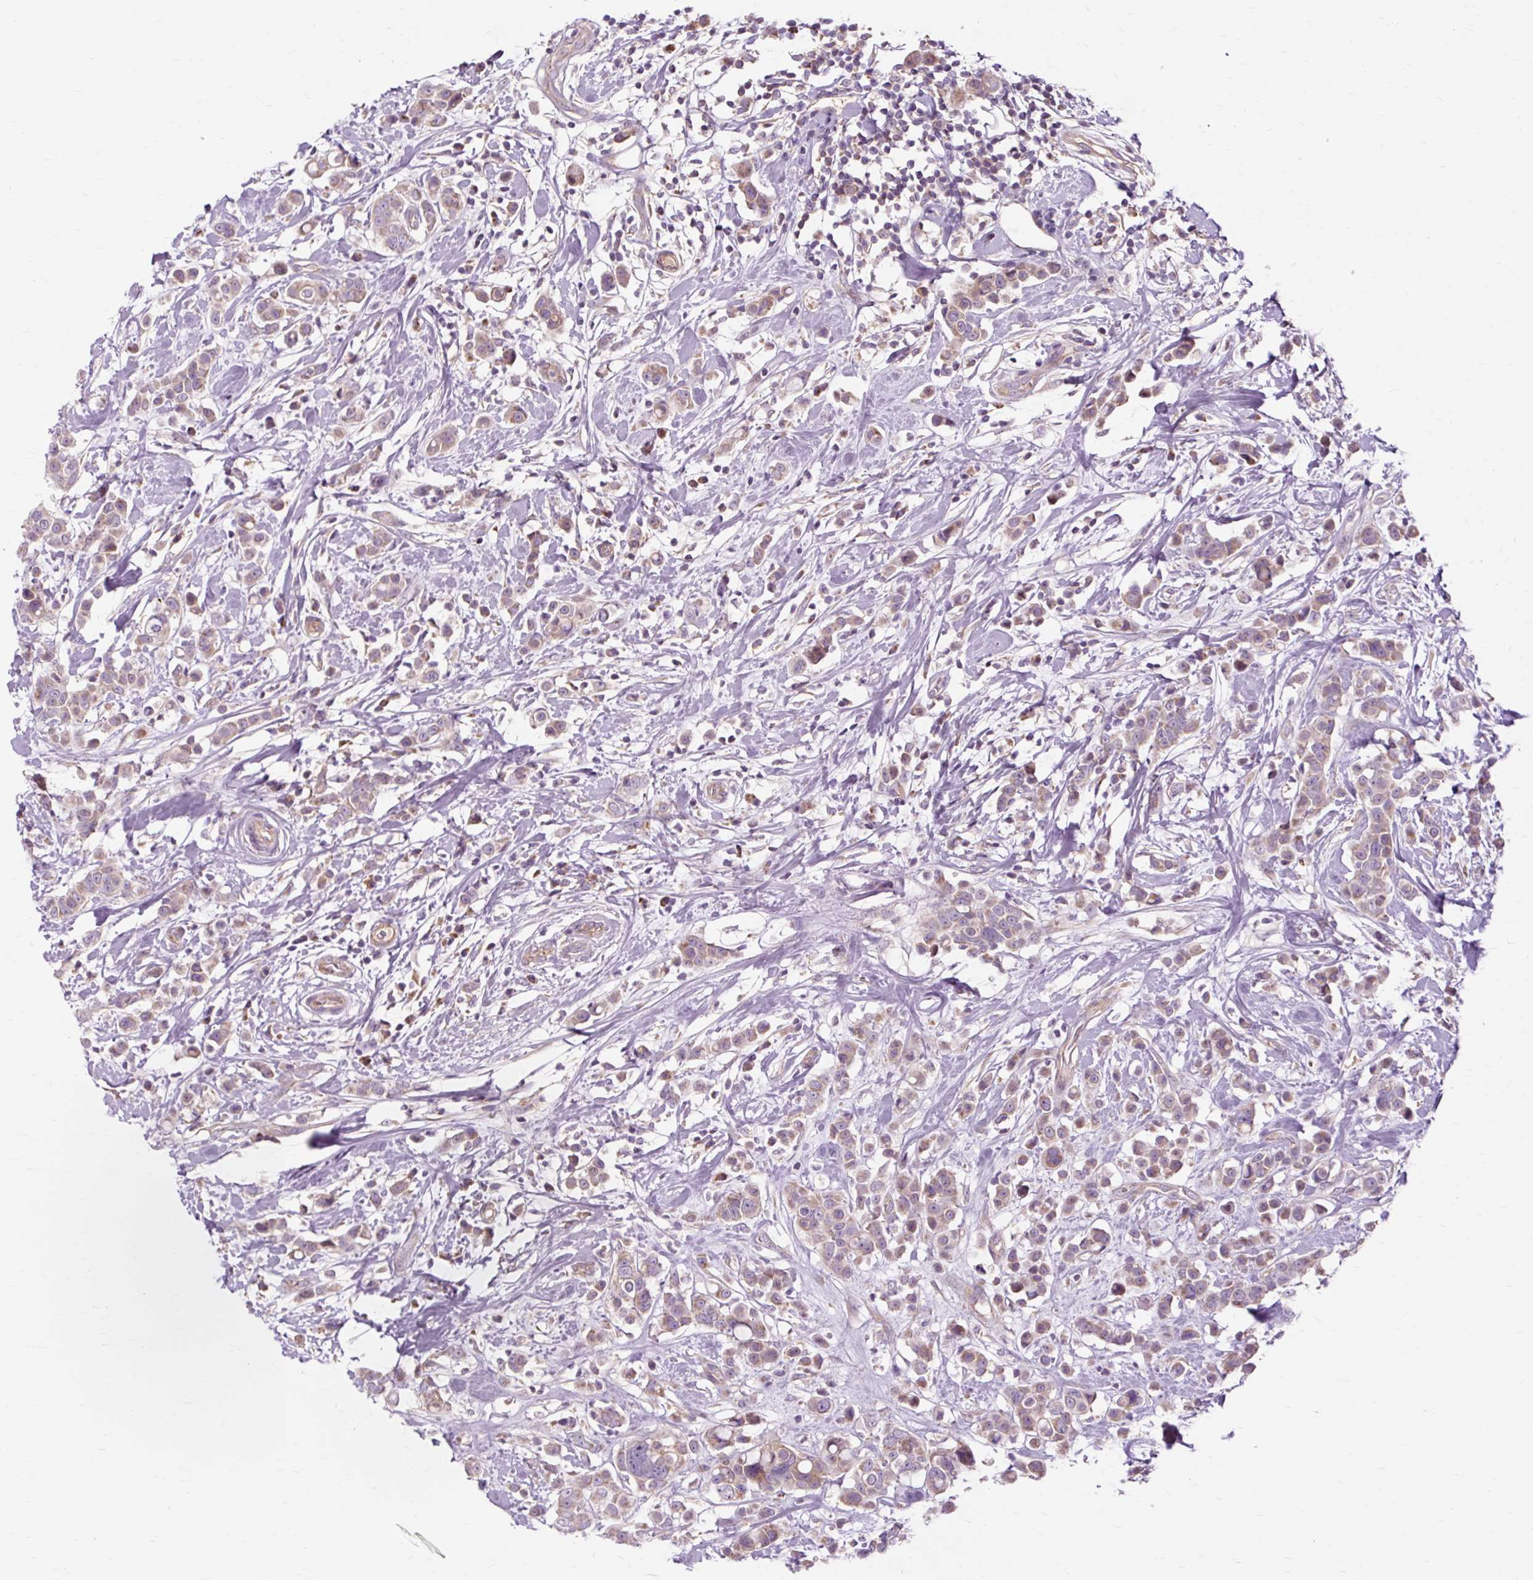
{"staining": {"intensity": "weak", "quantity": ">75%", "location": "cytoplasmic/membranous"}, "tissue": "breast cancer", "cell_type": "Tumor cells", "image_type": "cancer", "snomed": [{"axis": "morphology", "description": "Duct carcinoma"}, {"axis": "topography", "description": "Breast"}], "caption": "The histopathology image shows immunohistochemical staining of intraductal carcinoma (breast). There is weak cytoplasmic/membranous staining is seen in about >75% of tumor cells.", "gene": "PDZD2", "patient": {"sex": "female", "age": 27}}